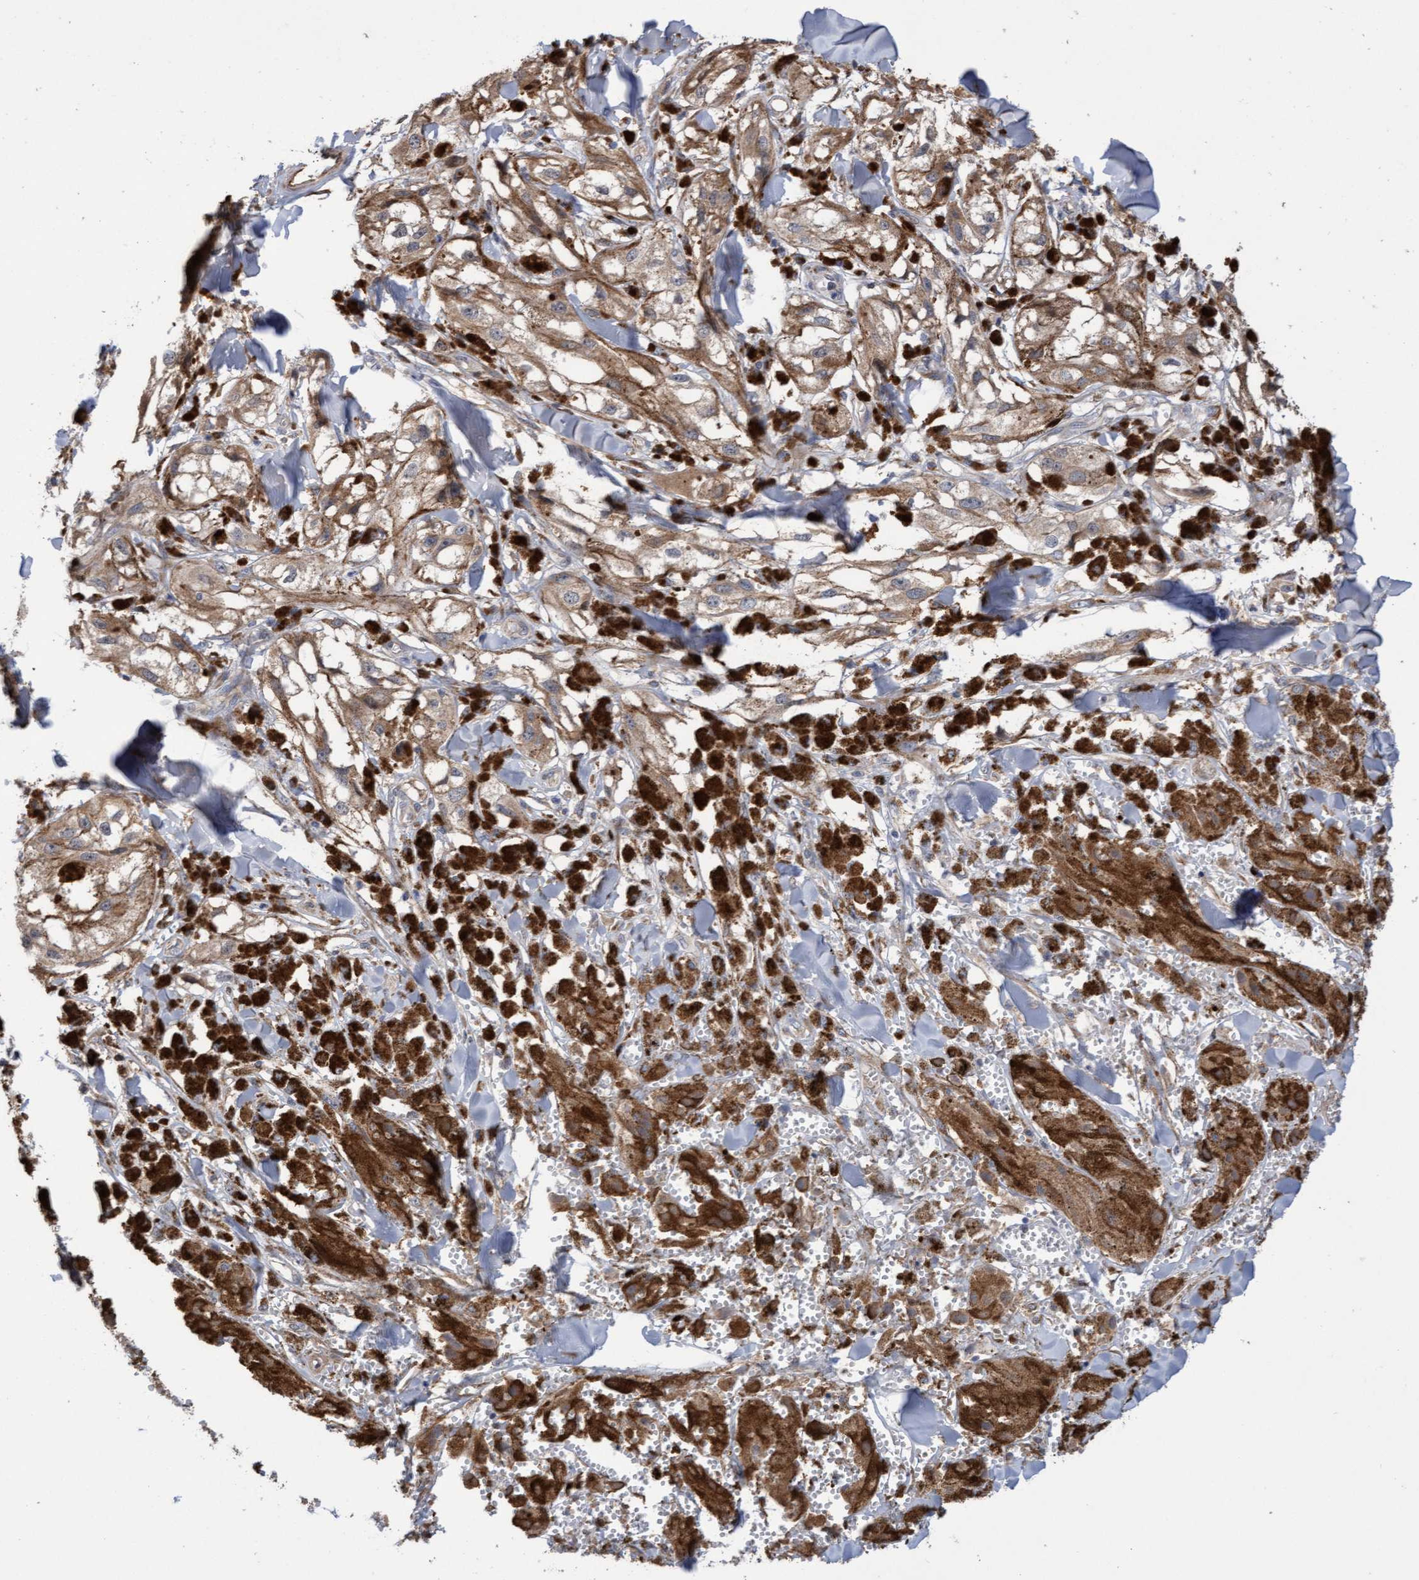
{"staining": {"intensity": "moderate", "quantity": ">75%", "location": "cytoplasmic/membranous"}, "tissue": "melanoma", "cell_type": "Tumor cells", "image_type": "cancer", "snomed": [{"axis": "morphology", "description": "Malignant melanoma, NOS"}, {"axis": "topography", "description": "Skin"}], "caption": "Immunohistochemistry micrograph of human malignant melanoma stained for a protein (brown), which demonstrates medium levels of moderate cytoplasmic/membranous positivity in about >75% of tumor cells.", "gene": "ITFG1", "patient": {"sex": "male", "age": 88}}